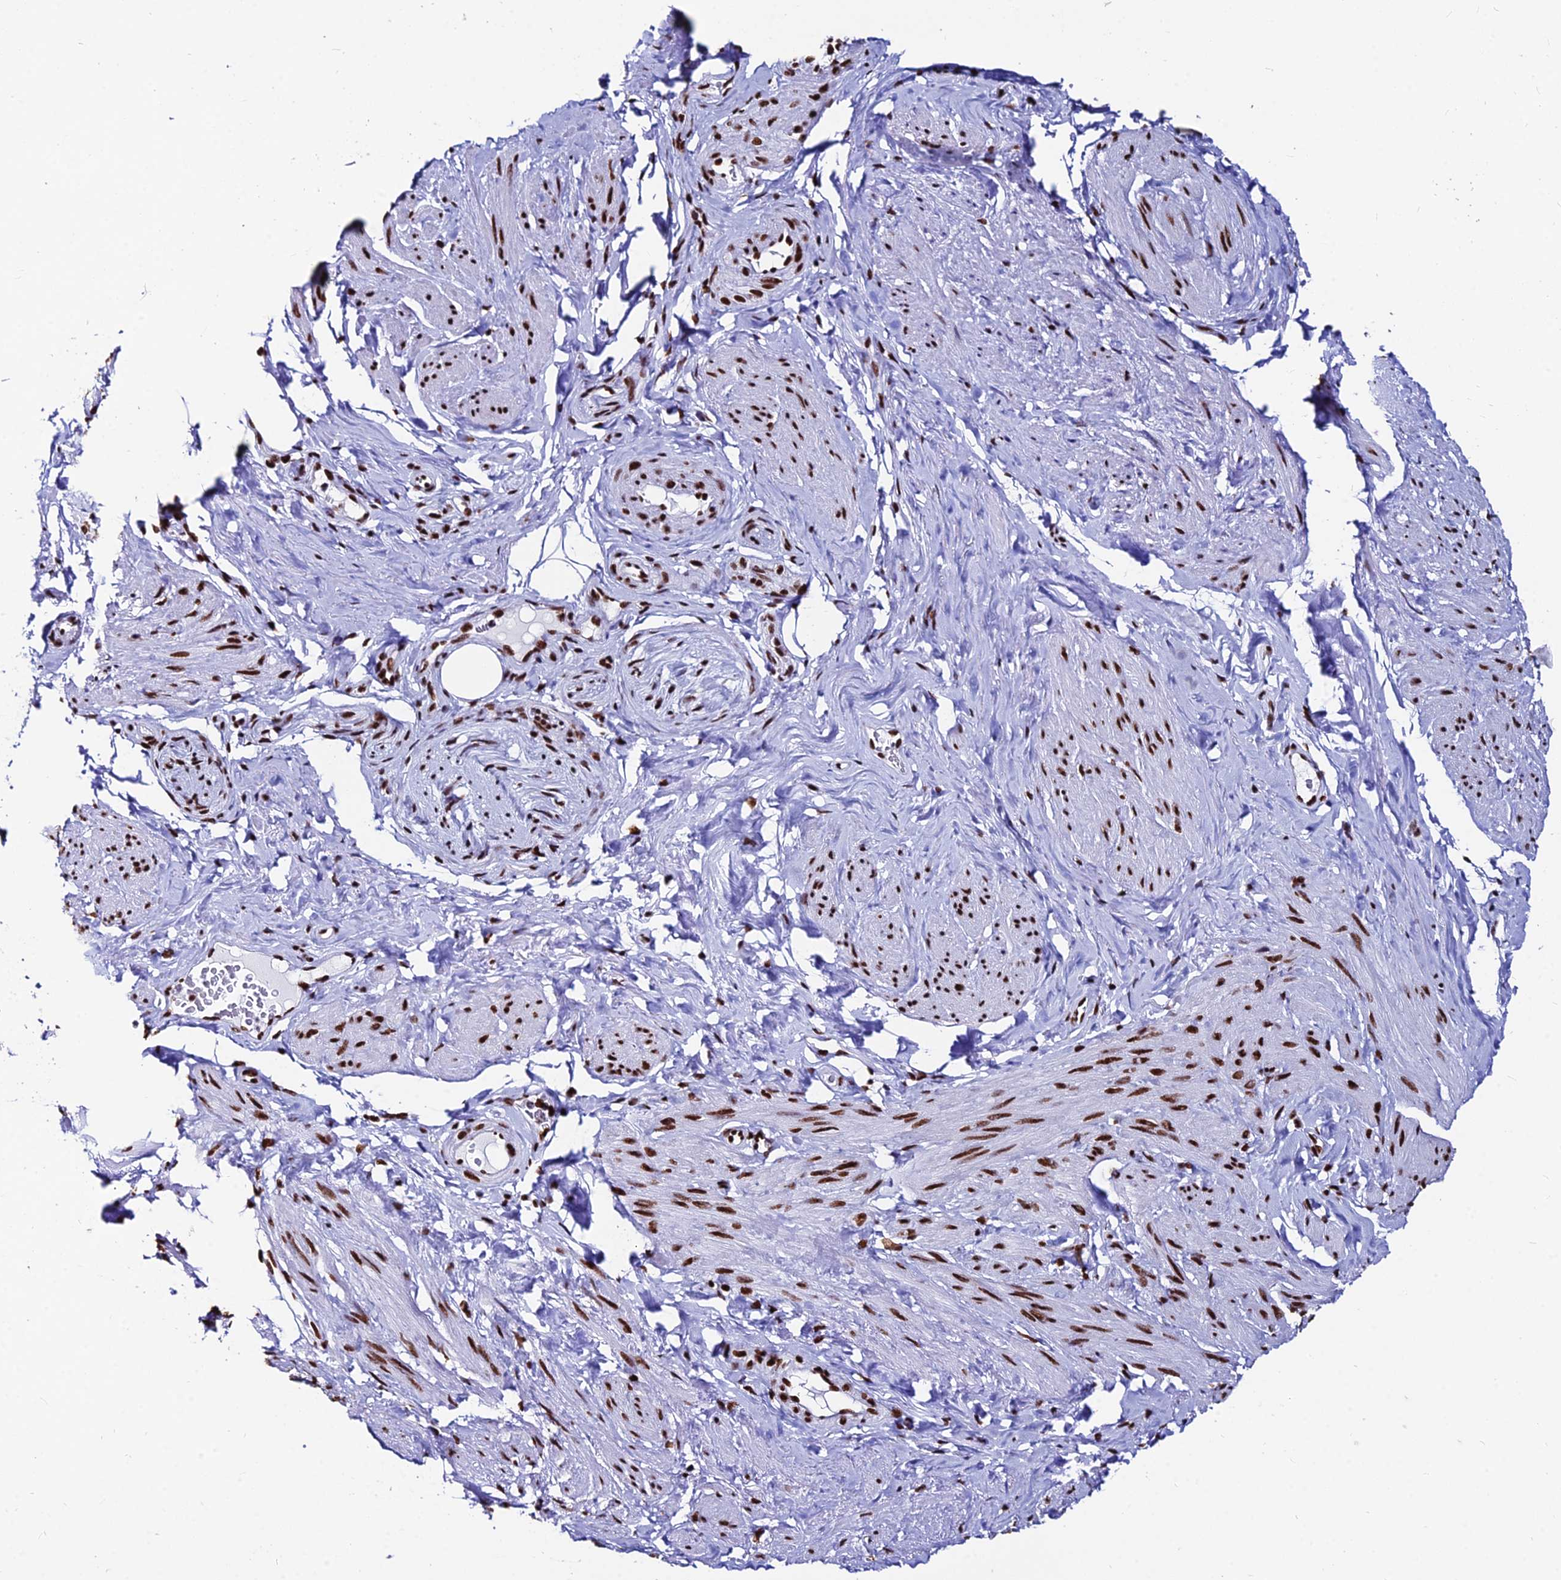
{"staining": {"intensity": "moderate", "quantity": ">75%", "location": "nuclear"}, "tissue": "smooth muscle", "cell_type": "Smooth muscle cells", "image_type": "normal", "snomed": [{"axis": "morphology", "description": "Normal tissue, NOS"}, {"axis": "topography", "description": "Smooth muscle"}, {"axis": "topography", "description": "Peripheral nerve tissue"}], "caption": "Immunohistochemistry (IHC) micrograph of unremarkable smooth muscle: human smooth muscle stained using IHC shows medium levels of moderate protein expression localized specifically in the nuclear of smooth muscle cells, appearing as a nuclear brown color.", "gene": "HNRNPH1", "patient": {"sex": "male", "age": 69}}